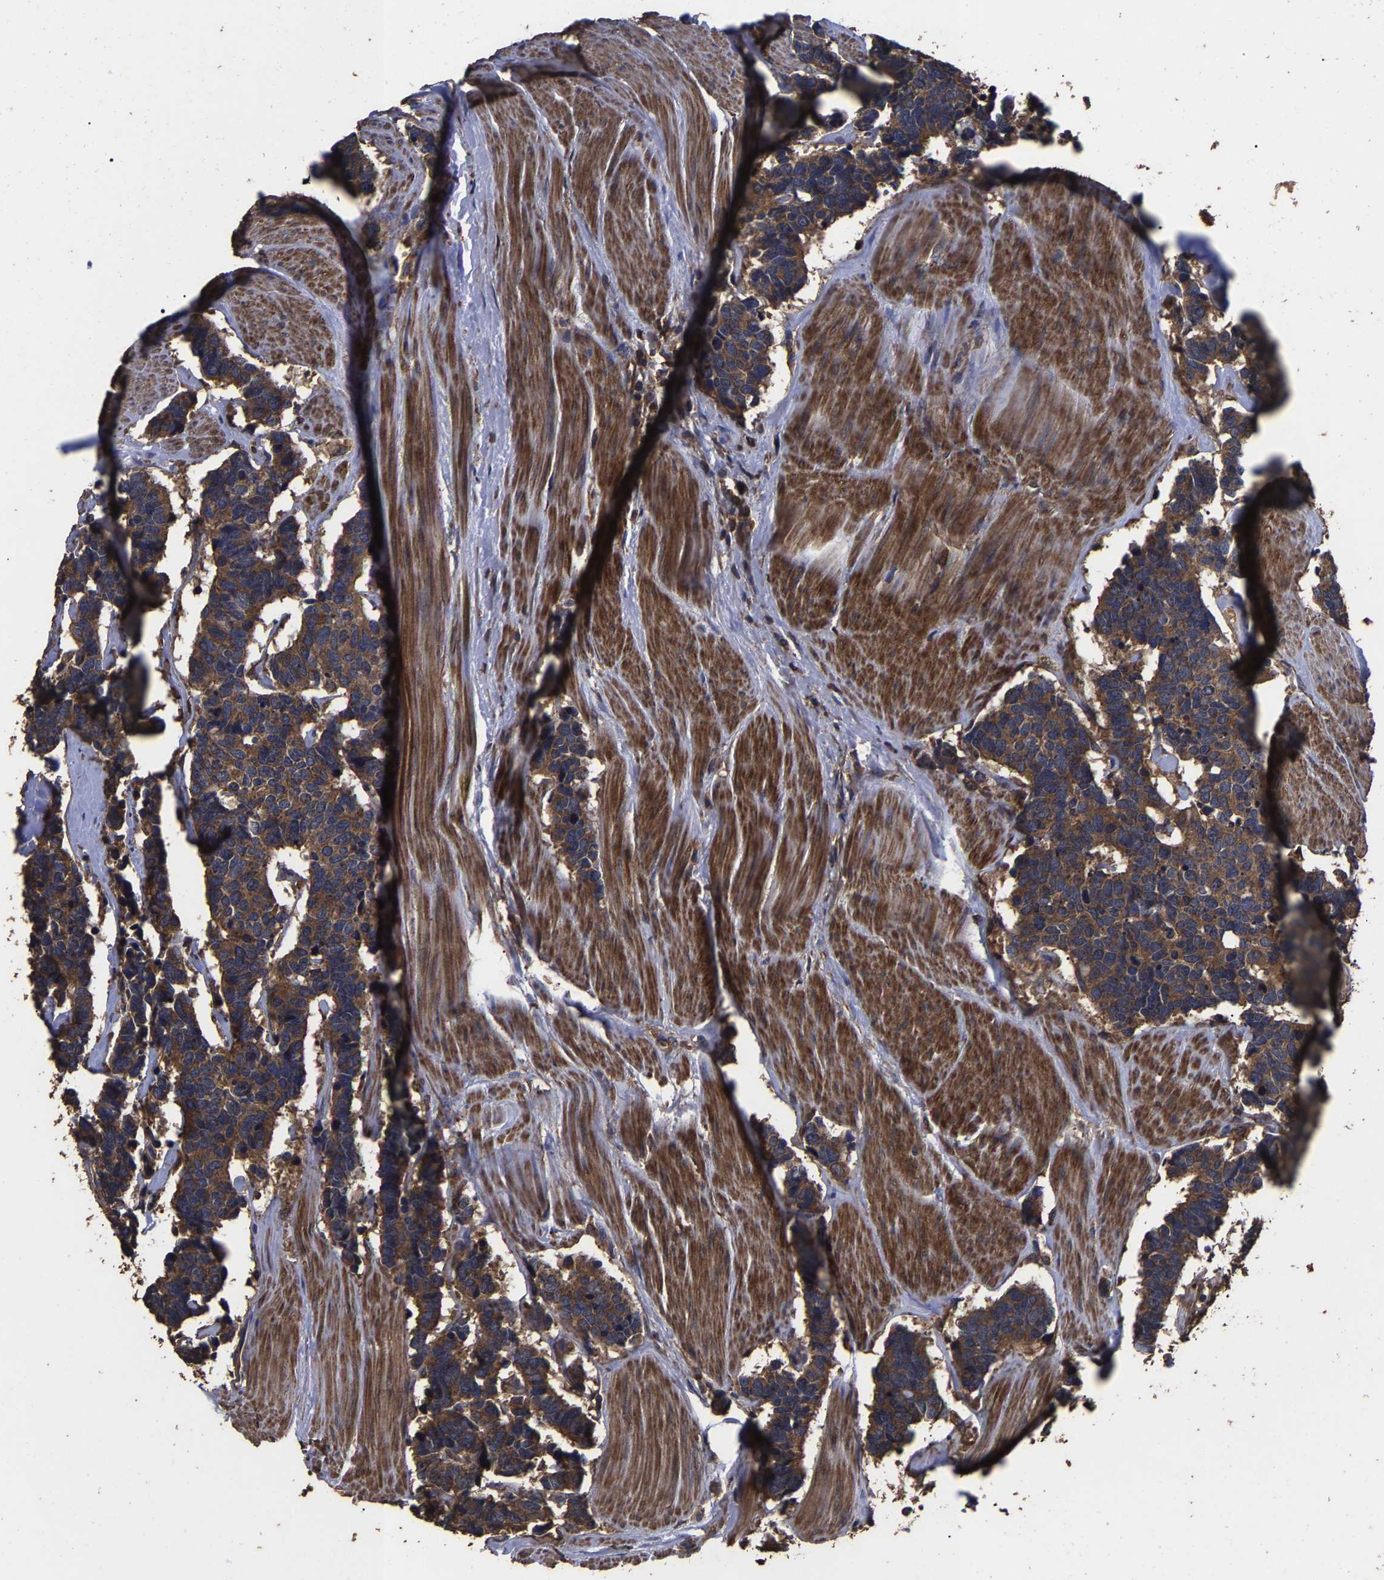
{"staining": {"intensity": "moderate", "quantity": ">75%", "location": "cytoplasmic/membranous"}, "tissue": "carcinoid", "cell_type": "Tumor cells", "image_type": "cancer", "snomed": [{"axis": "morphology", "description": "Carcinoma, NOS"}, {"axis": "morphology", "description": "Carcinoid, malignant, NOS"}, {"axis": "topography", "description": "Urinary bladder"}], "caption": "Brown immunohistochemical staining in human carcinoid (malignant) reveals moderate cytoplasmic/membranous staining in approximately >75% of tumor cells.", "gene": "ITCH", "patient": {"sex": "male", "age": 57}}